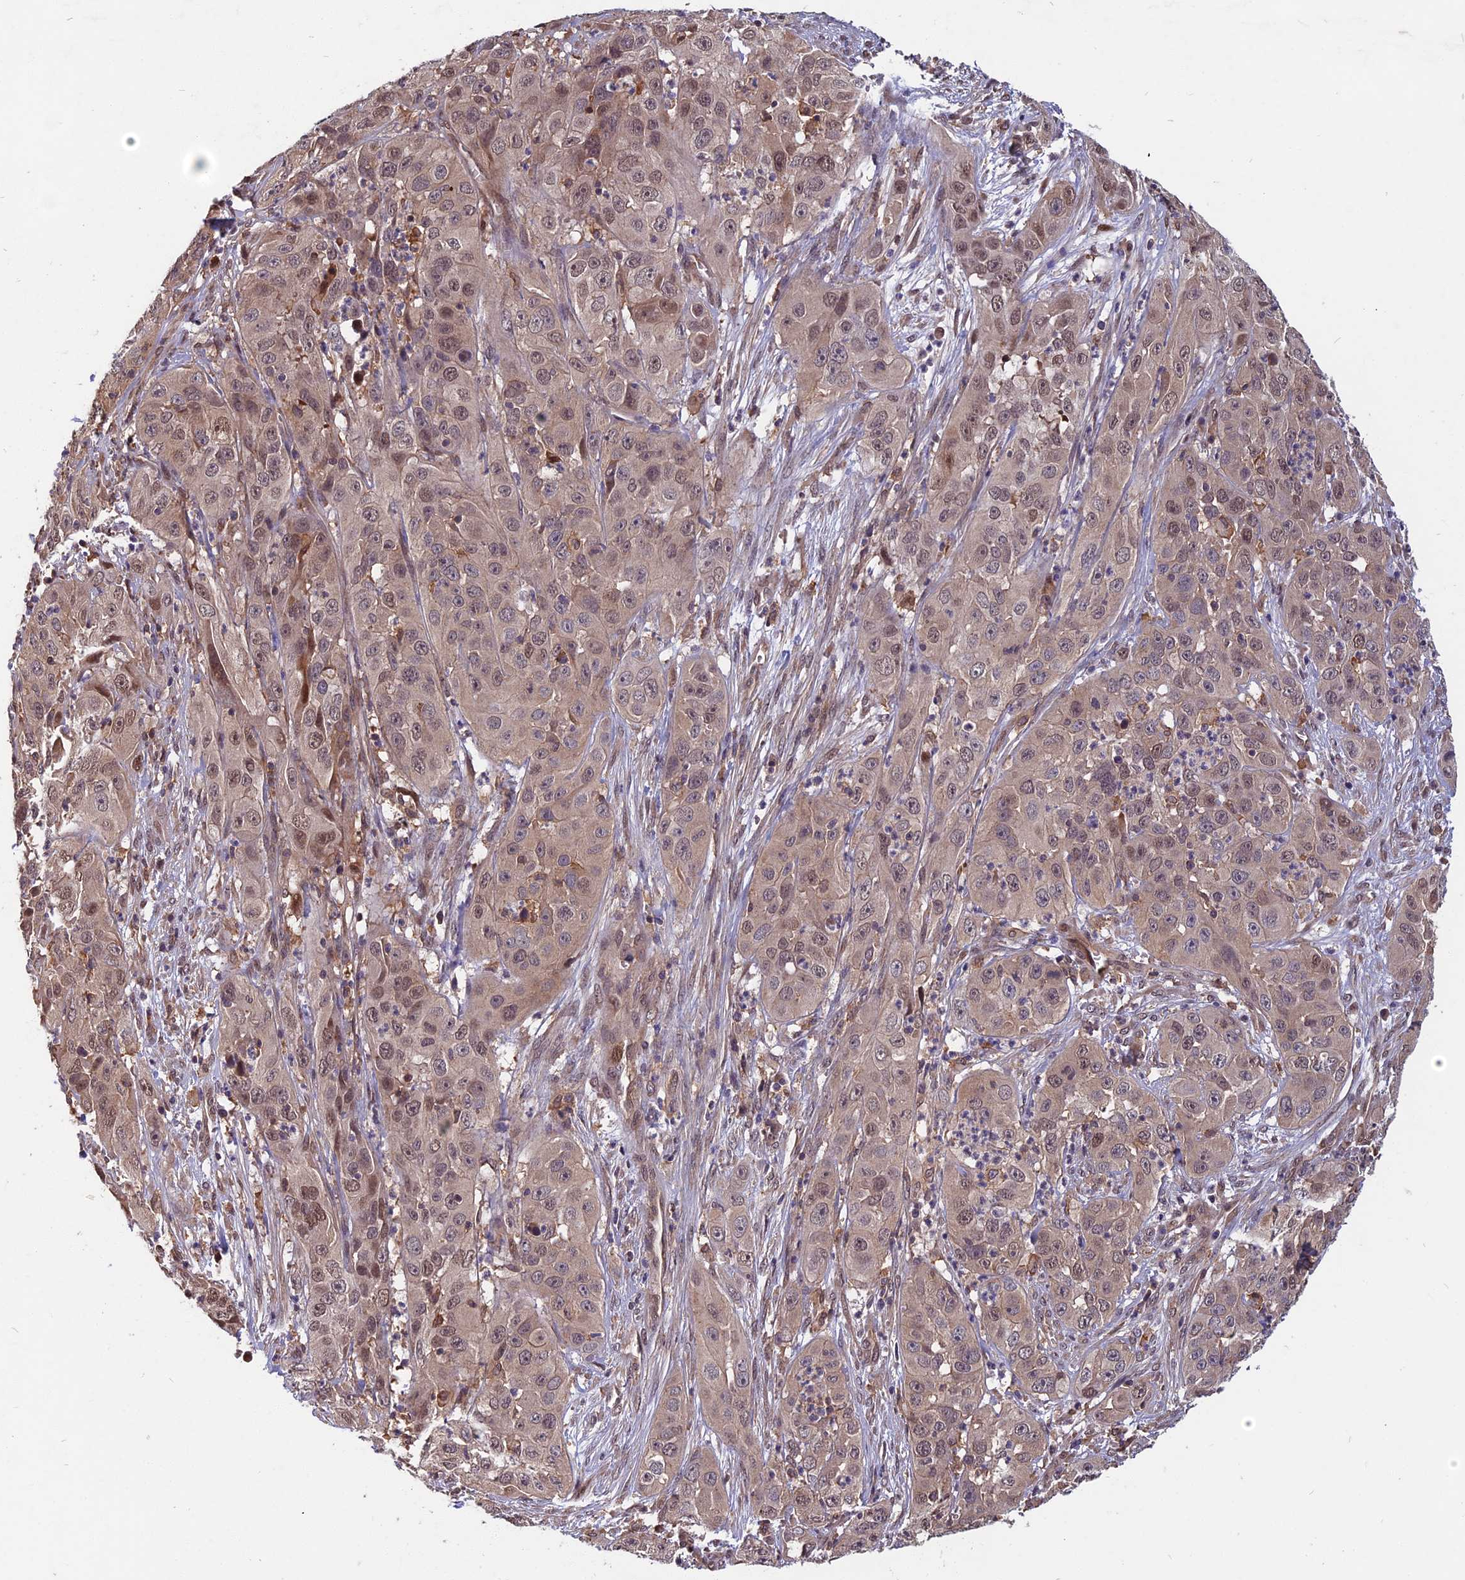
{"staining": {"intensity": "weak", "quantity": "25%-75%", "location": "cytoplasmic/membranous,nuclear"}, "tissue": "cervical cancer", "cell_type": "Tumor cells", "image_type": "cancer", "snomed": [{"axis": "morphology", "description": "Squamous cell carcinoma, NOS"}, {"axis": "topography", "description": "Cervix"}], "caption": "Human cervical cancer stained with a brown dye exhibits weak cytoplasmic/membranous and nuclear positive staining in about 25%-75% of tumor cells.", "gene": "SPG11", "patient": {"sex": "female", "age": 32}}